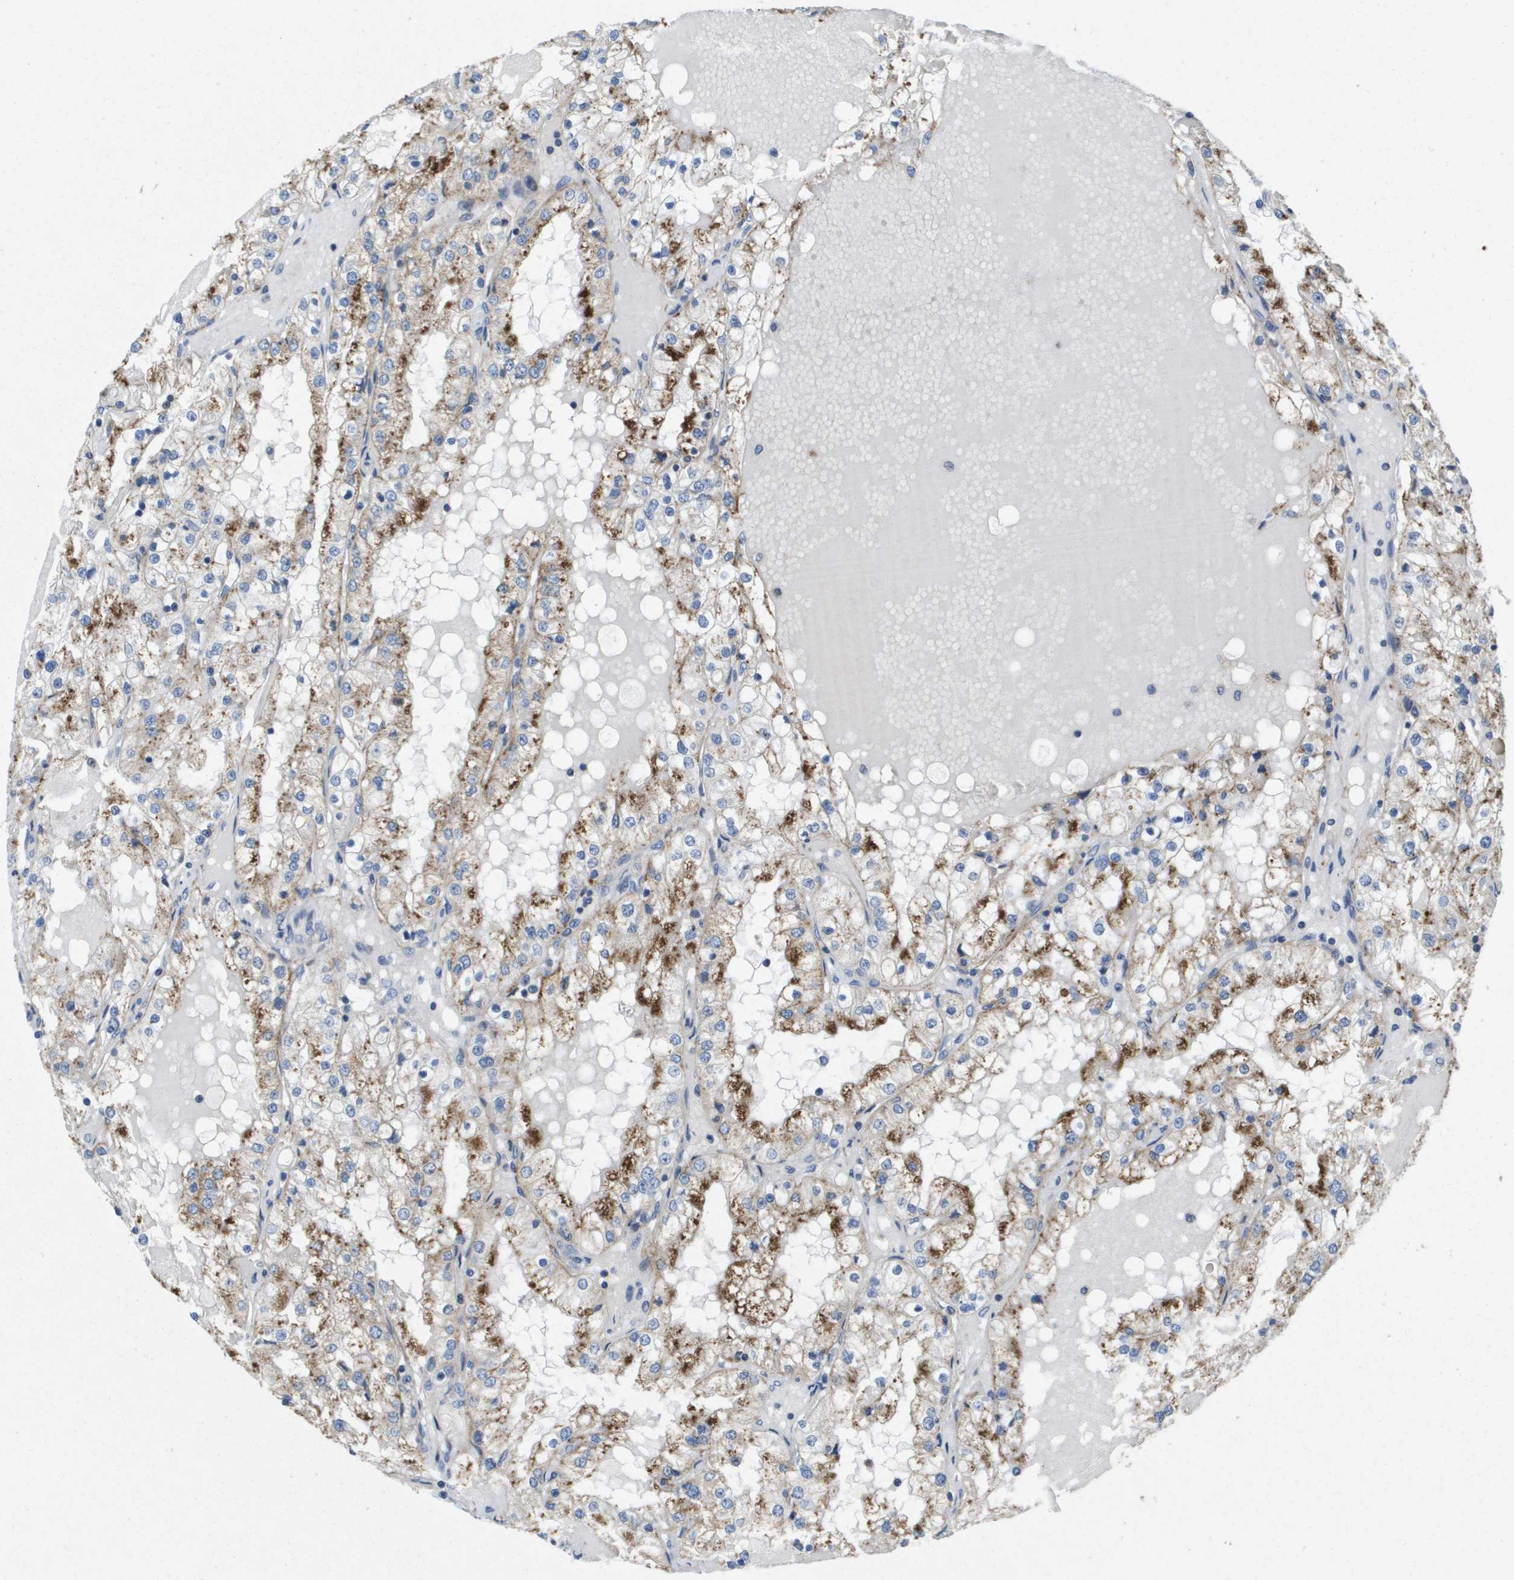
{"staining": {"intensity": "moderate", "quantity": "25%-75%", "location": "cytoplasmic/membranous"}, "tissue": "renal cancer", "cell_type": "Tumor cells", "image_type": "cancer", "snomed": [{"axis": "morphology", "description": "Adenocarcinoma, NOS"}, {"axis": "topography", "description": "Kidney"}], "caption": "Protein expression analysis of human renal cancer (adenocarcinoma) reveals moderate cytoplasmic/membranous positivity in about 25%-75% of tumor cells. Immunohistochemistry stains the protein in brown and the nuclei are stained blue.", "gene": "B3GNT5", "patient": {"sex": "male", "age": 68}}